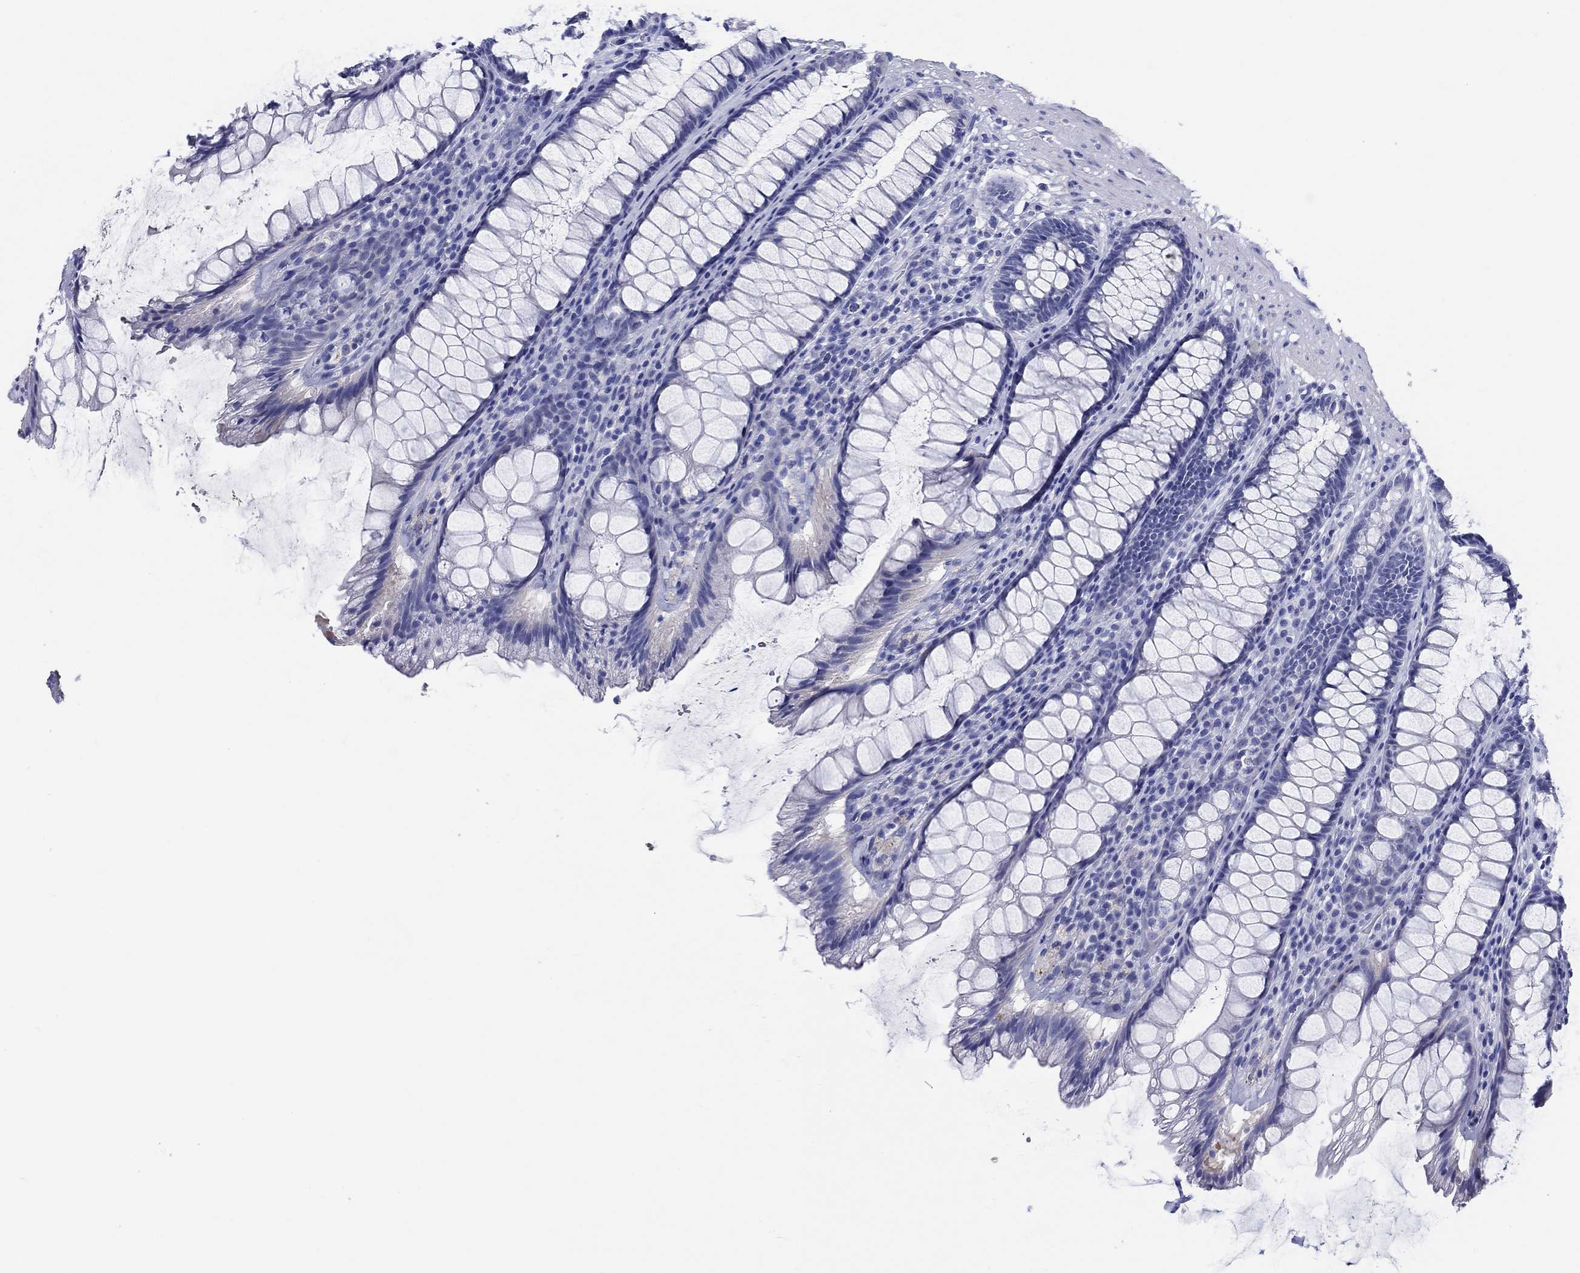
{"staining": {"intensity": "moderate", "quantity": "<25%", "location": "cytoplasmic/membranous"}, "tissue": "rectum", "cell_type": "Glandular cells", "image_type": "normal", "snomed": [{"axis": "morphology", "description": "Normal tissue, NOS"}, {"axis": "topography", "description": "Rectum"}], "caption": "A brown stain highlights moderate cytoplasmic/membranous expression of a protein in glandular cells of unremarkable human rectum. (DAB = brown stain, brightfield microscopy at high magnification).", "gene": "CRYGS", "patient": {"sex": "male", "age": 72}}